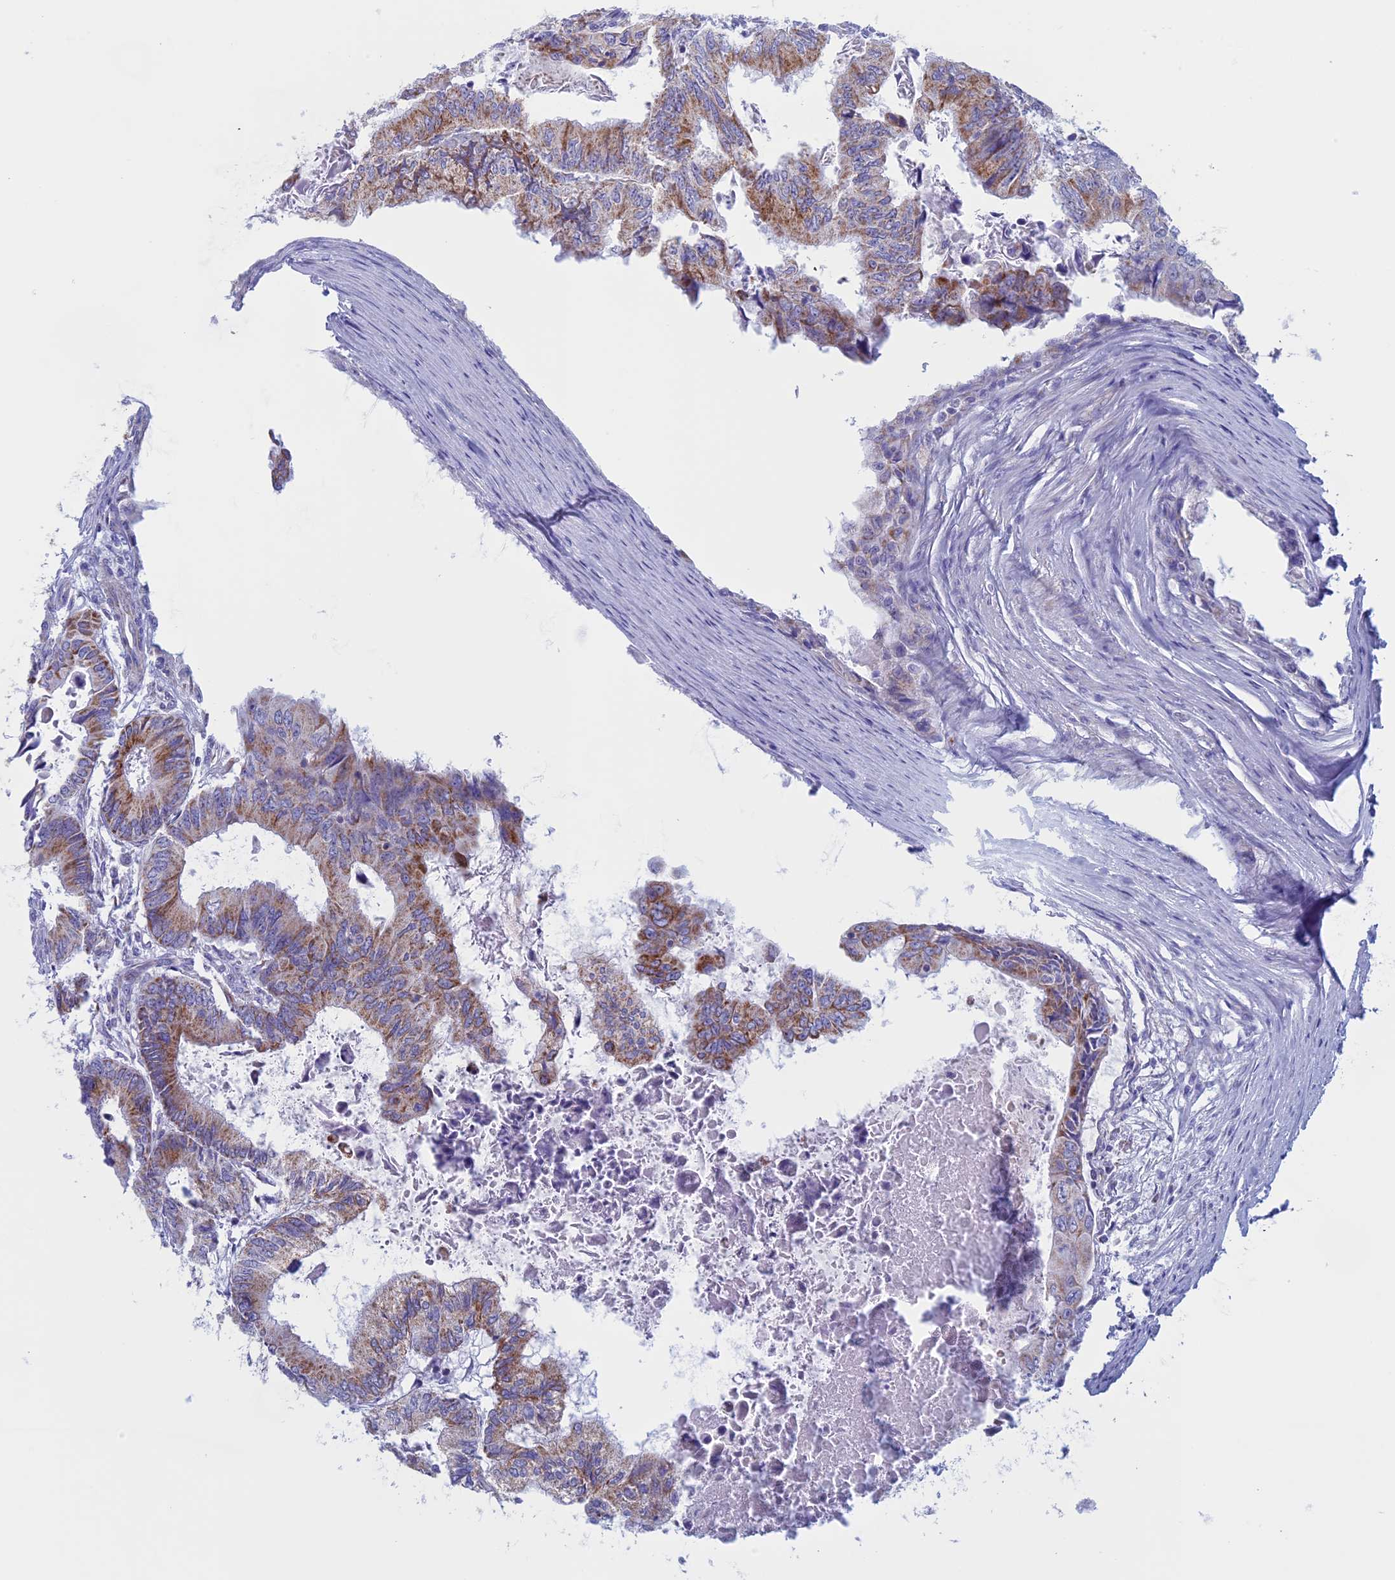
{"staining": {"intensity": "moderate", "quantity": ">75%", "location": "cytoplasmic/membranous"}, "tissue": "colorectal cancer", "cell_type": "Tumor cells", "image_type": "cancer", "snomed": [{"axis": "morphology", "description": "Adenocarcinoma, NOS"}, {"axis": "topography", "description": "Colon"}], "caption": "Immunohistochemistry (IHC) histopathology image of colorectal cancer (adenocarcinoma) stained for a protein (brown), which demonstrates medium levels of moderate cytoplasmic/membranous staining in about >75% of tumor cells.", "gene": "NDUFB9", "patient": {"sex": "male", "age": 85}}